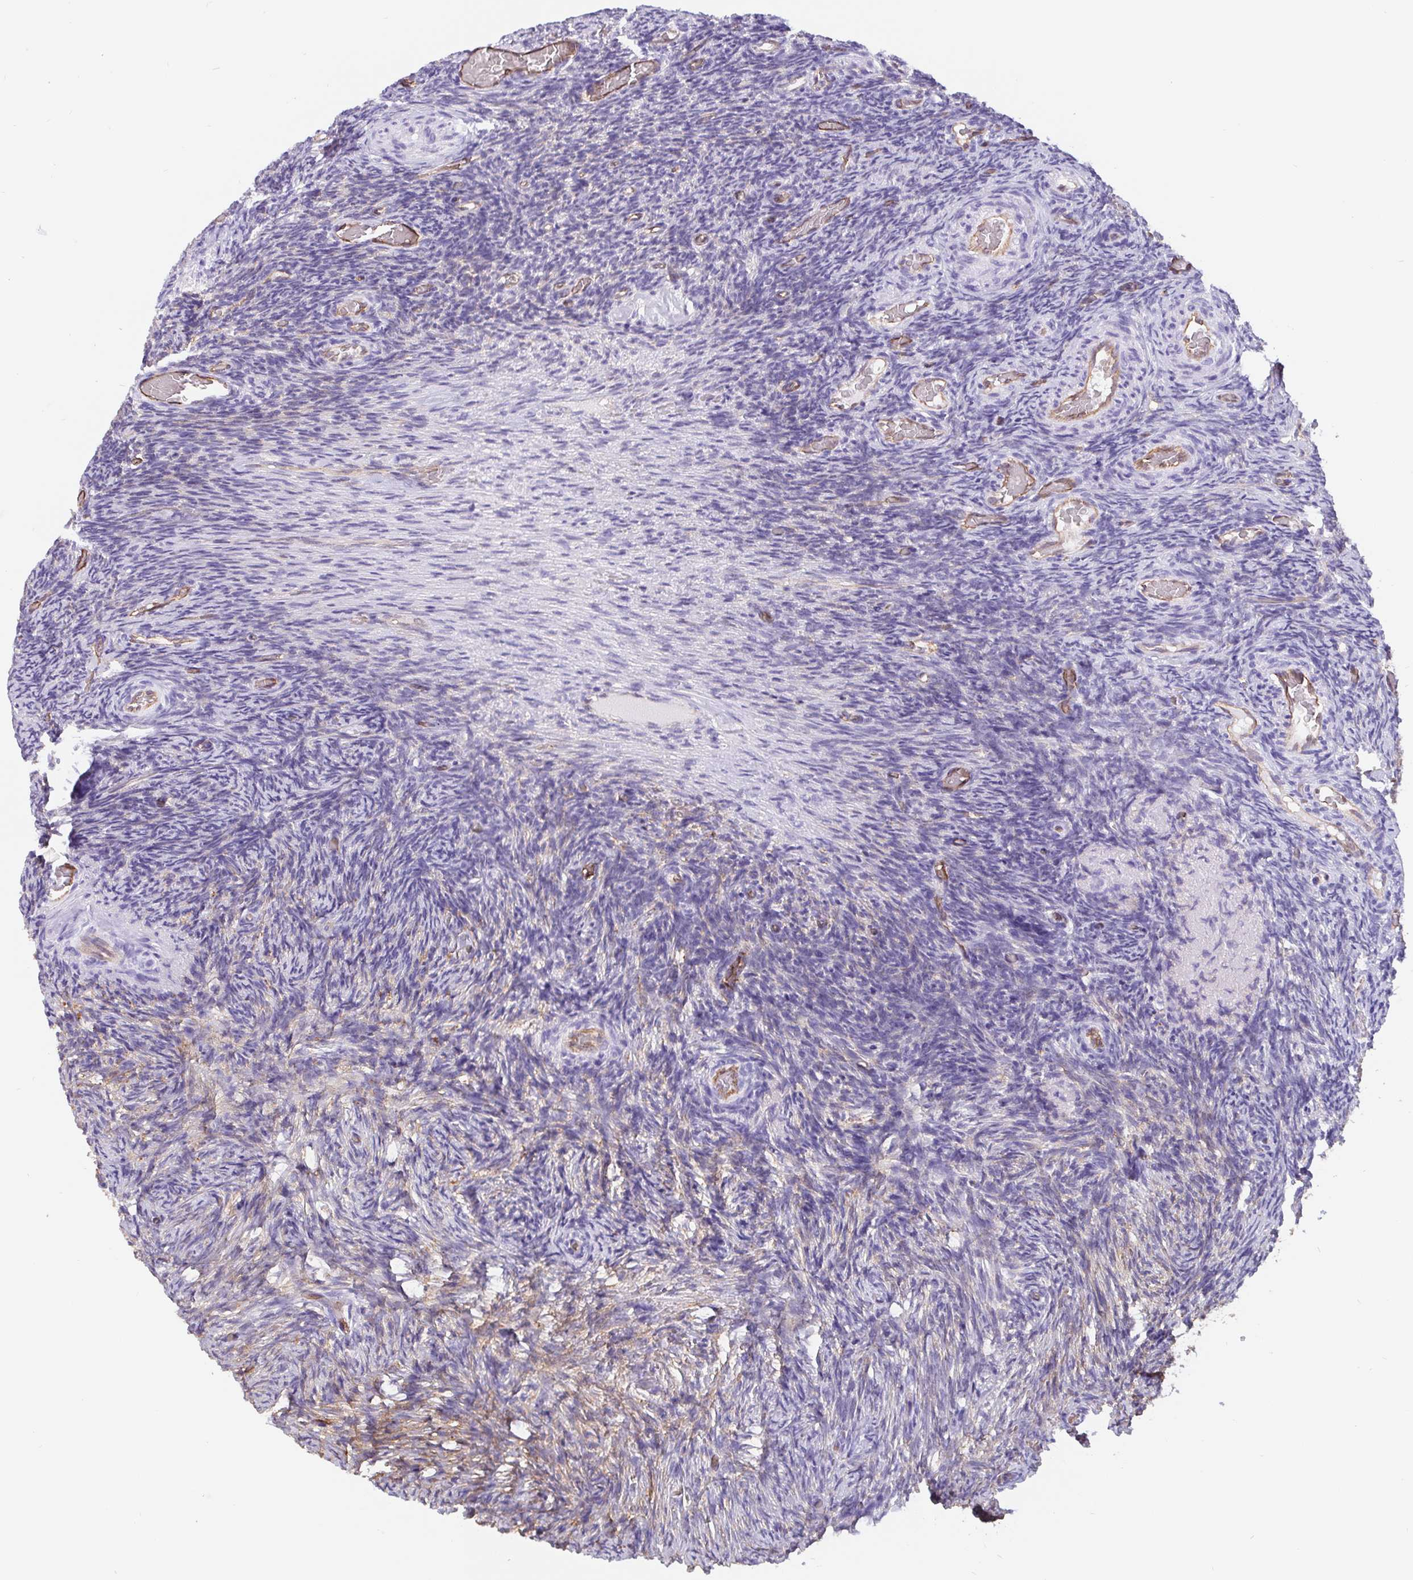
{"staining": {"intensity": "weak", "quantity": "25%-75%", "location": "cytoplasmic/membranous"}, "tissue": "ovary", "cell_type": "Ovarian stroma cells", "image_type": "normal", "snomed": [{"axis": "morphology", "description": "Normal tissue, NOS"}, {"axis": "topography", "description": "Ovary"}], "caption": "Brown immunohistochemical staining in benign ovary shows weak cytoplasmic/membranous staining in about 25%-75% of ovarian stroma cells. (brown staining indicates protein expression, while blue staining denotes nuclei).", "gene": "LIMCH1", "patient": {"sex": "female", "age": 34}}